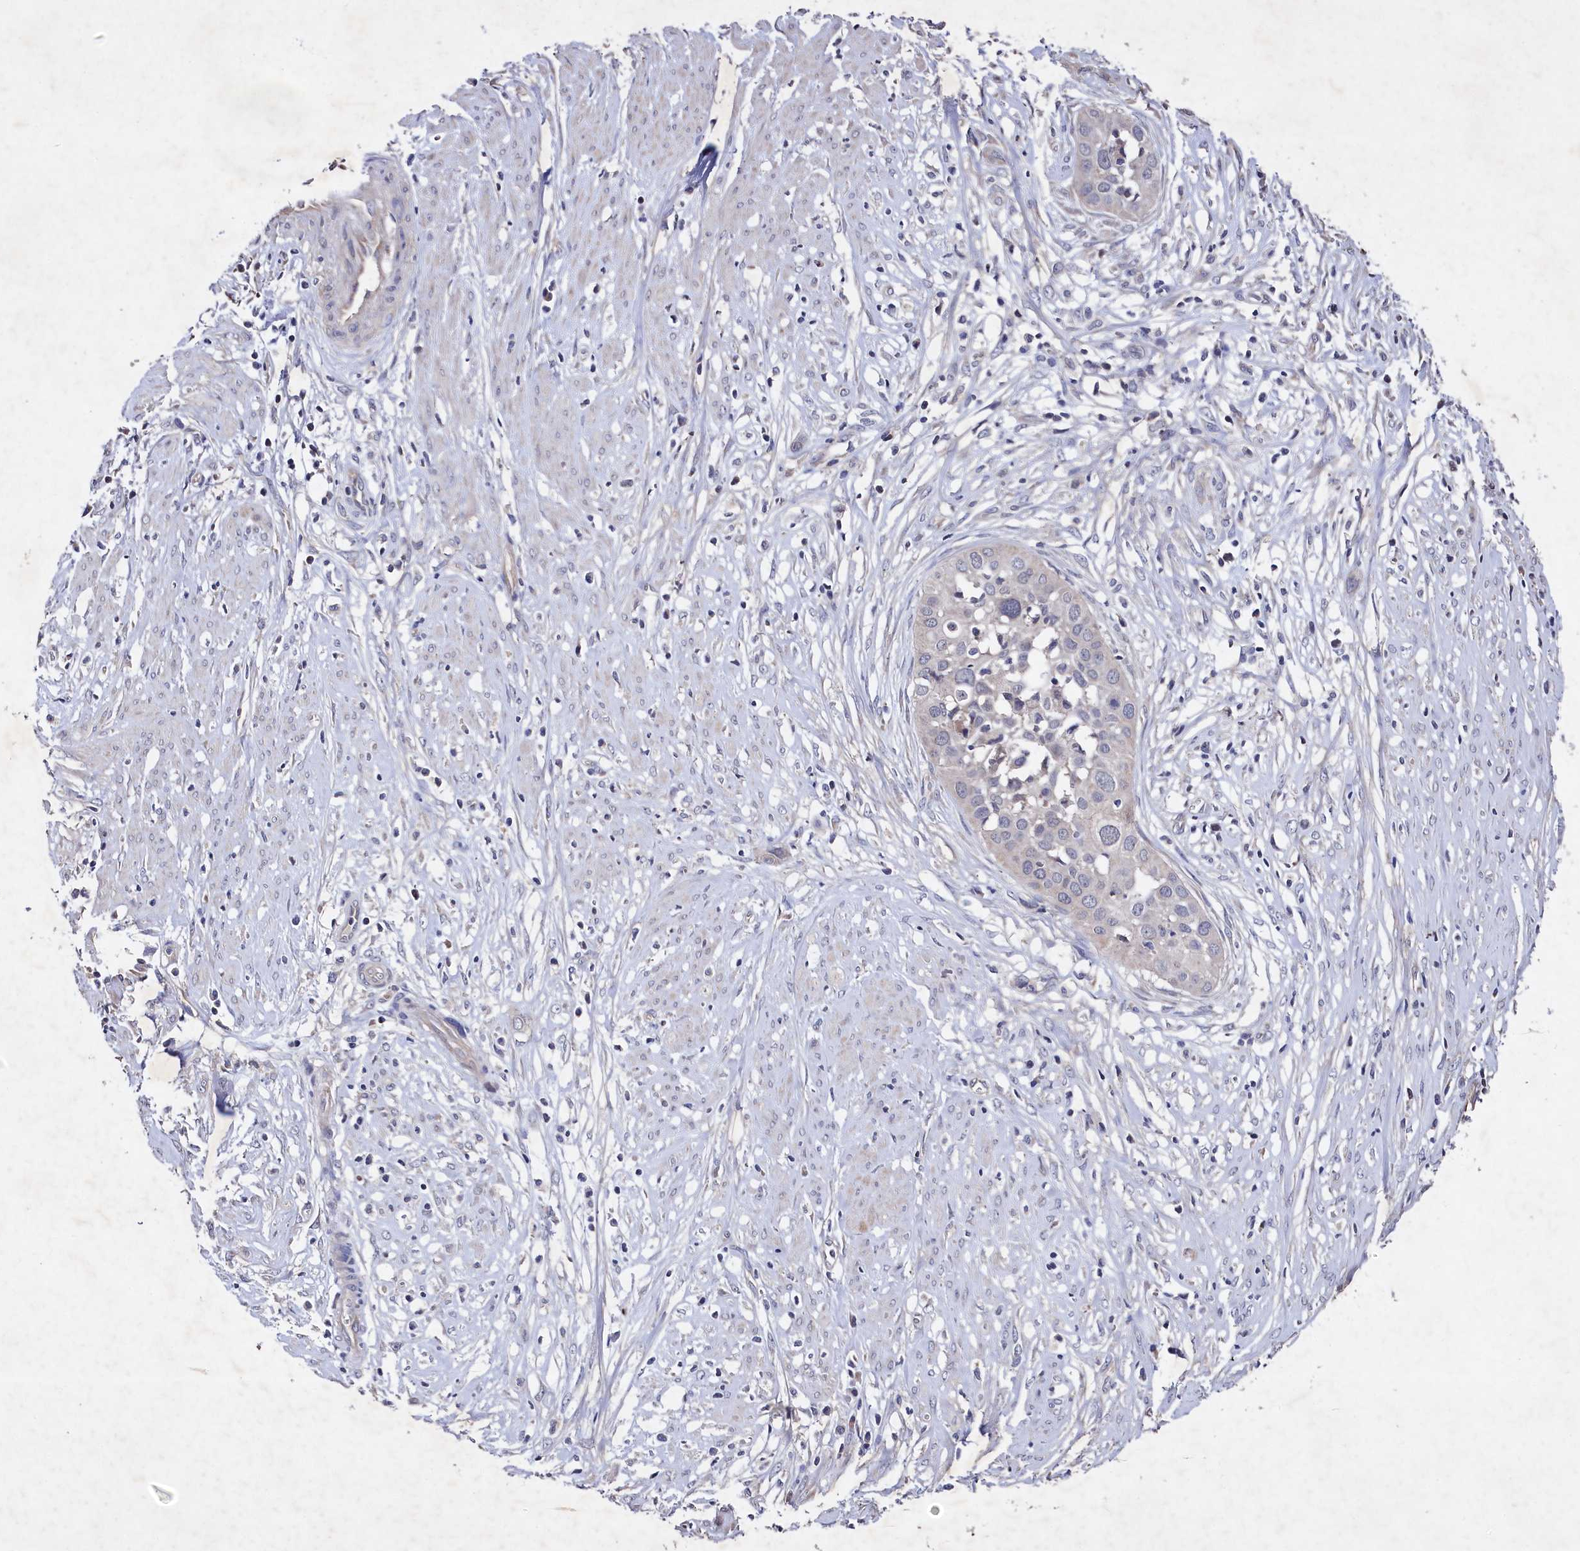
{"staining": {"intensity": "negative", "quantity": "none", "location": "none"}, "tissue": "cervical cancer", "cell_type": "Tumor cells", "image_type": "cancer", "snomed": [{"axis": "morphology", "description": "Squamous cell carcinoma, NOS"}, {"axis": "topography", "description": "Cervix"}], "caption": "The histopathology image displays no staining of tumor cells in cervical cancer (squamous cell carcinoma).", "gene": "SUPV3L1", "patient": {"sex": "female", "age": 34}}